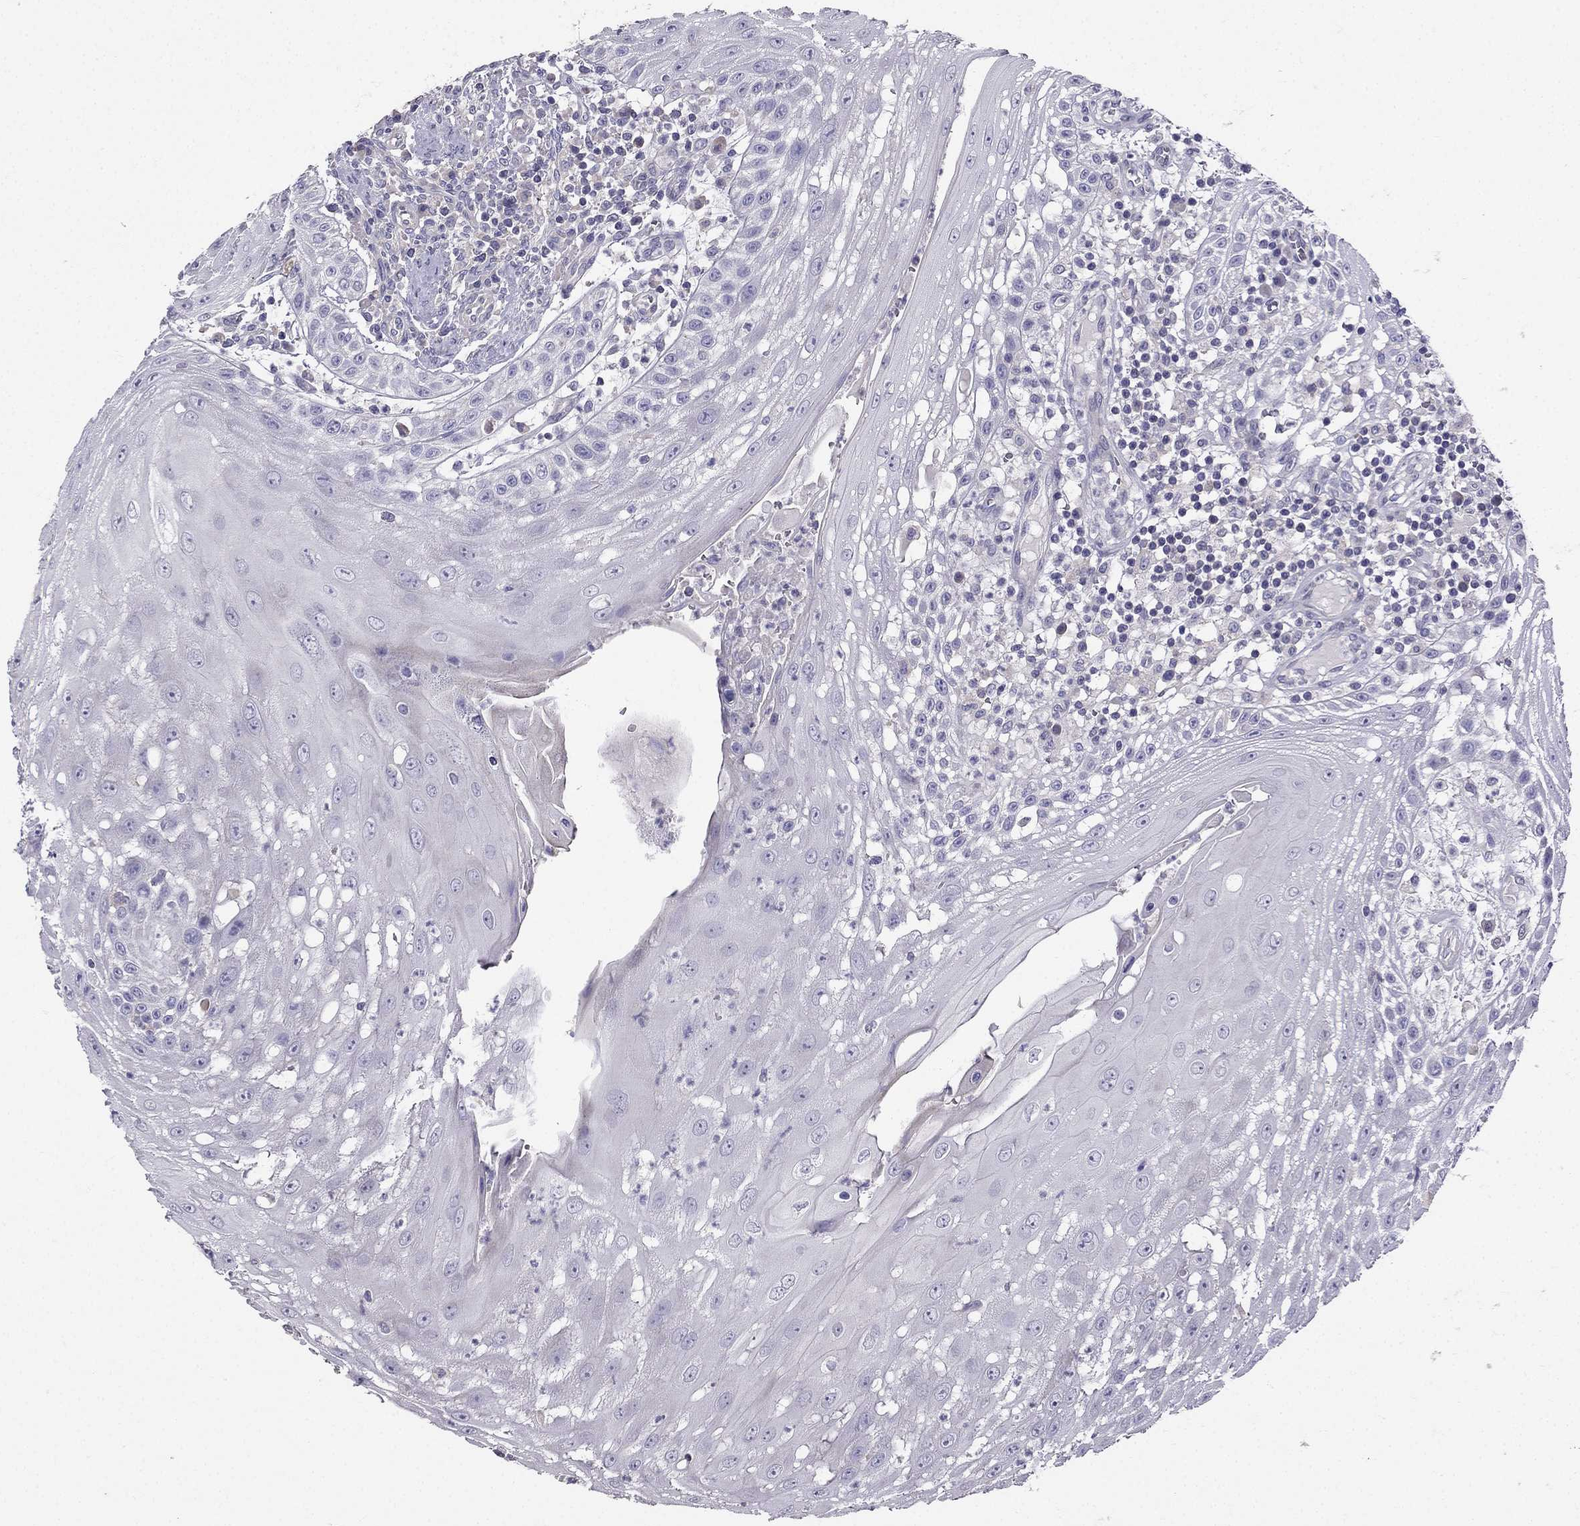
{"staining": {"intensity": "negative", "quantity": "none", "location": "none"}, "tissue": "head and neck cancer", "cell_type": "Tumor cells", "image_type": "cancer", "snomed": [{"axis": "morphology", "description": "Squamous cell carcinoma, NOS"}, {"axis": "topography", "description": "Oral tissue"}, {"axis": "topography", "description": "Head-Neck"}], "caption": "Photomicrograph shows no protein expression in tumor cells of squamous cell carcinoma (head and neck) tissue.", "gene": "AS3MT", "patient": {"sex": "male", "age": 58}}